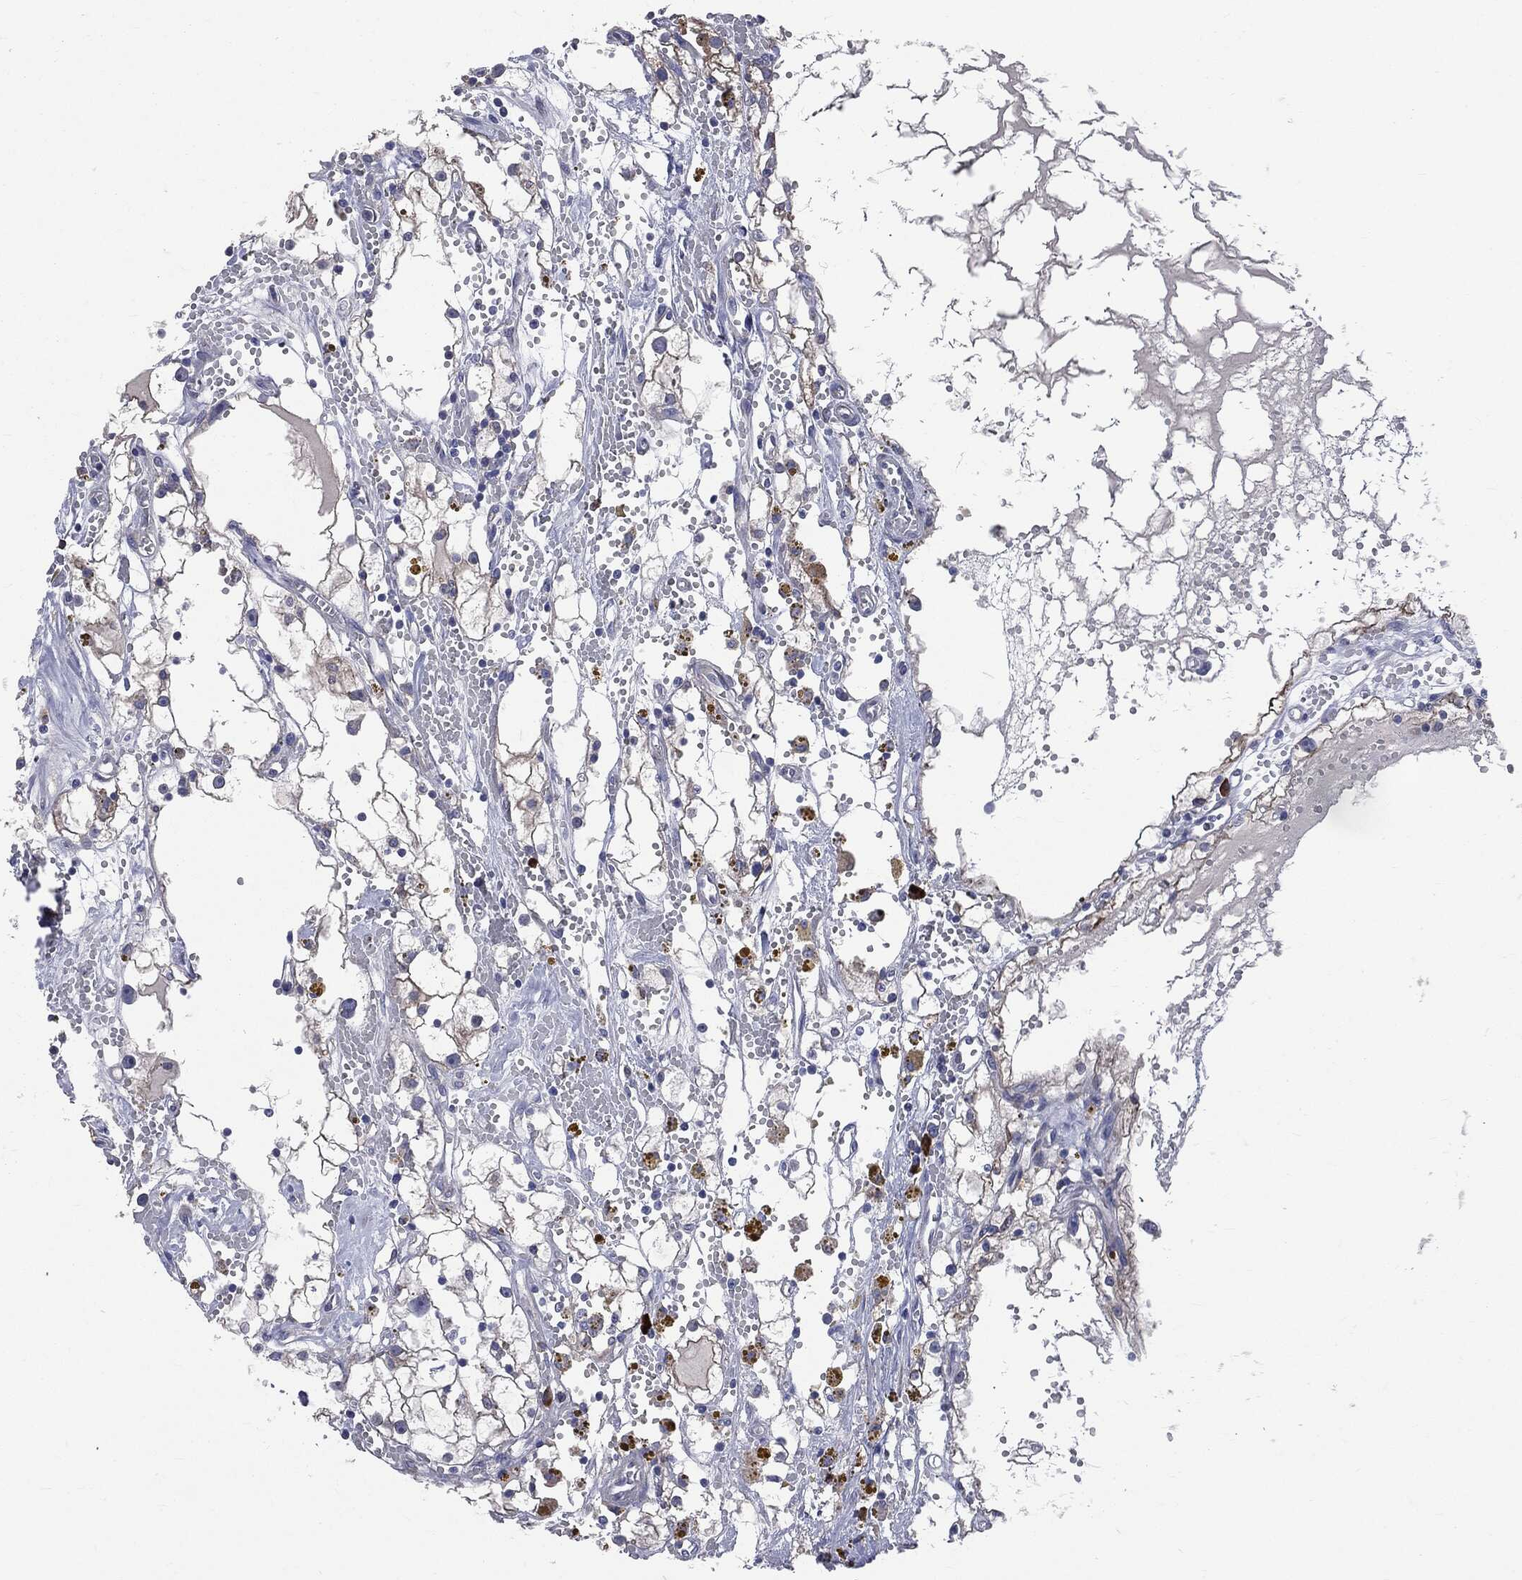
{"staining": {"intensity": "negative", "quantity": "none", "location": "none"}, "tissue": "renal cancer", "cell_type": "Tumor cells", "image_type": "cancer", "snomed": [{"axis": "morphology", "description": "Adenocarcinoma, NOS"}, {"axis": "topography", "description": "Kidney"}], "caption": "An immunohistochemistry micrograph of renal cancer (adenocarcinoma) is shown. There is no staining in tumor cells of renal cancer (adenocarcinoma).", "gene": "PTGS2", "patient": {"sex": "male", "age": 56}}